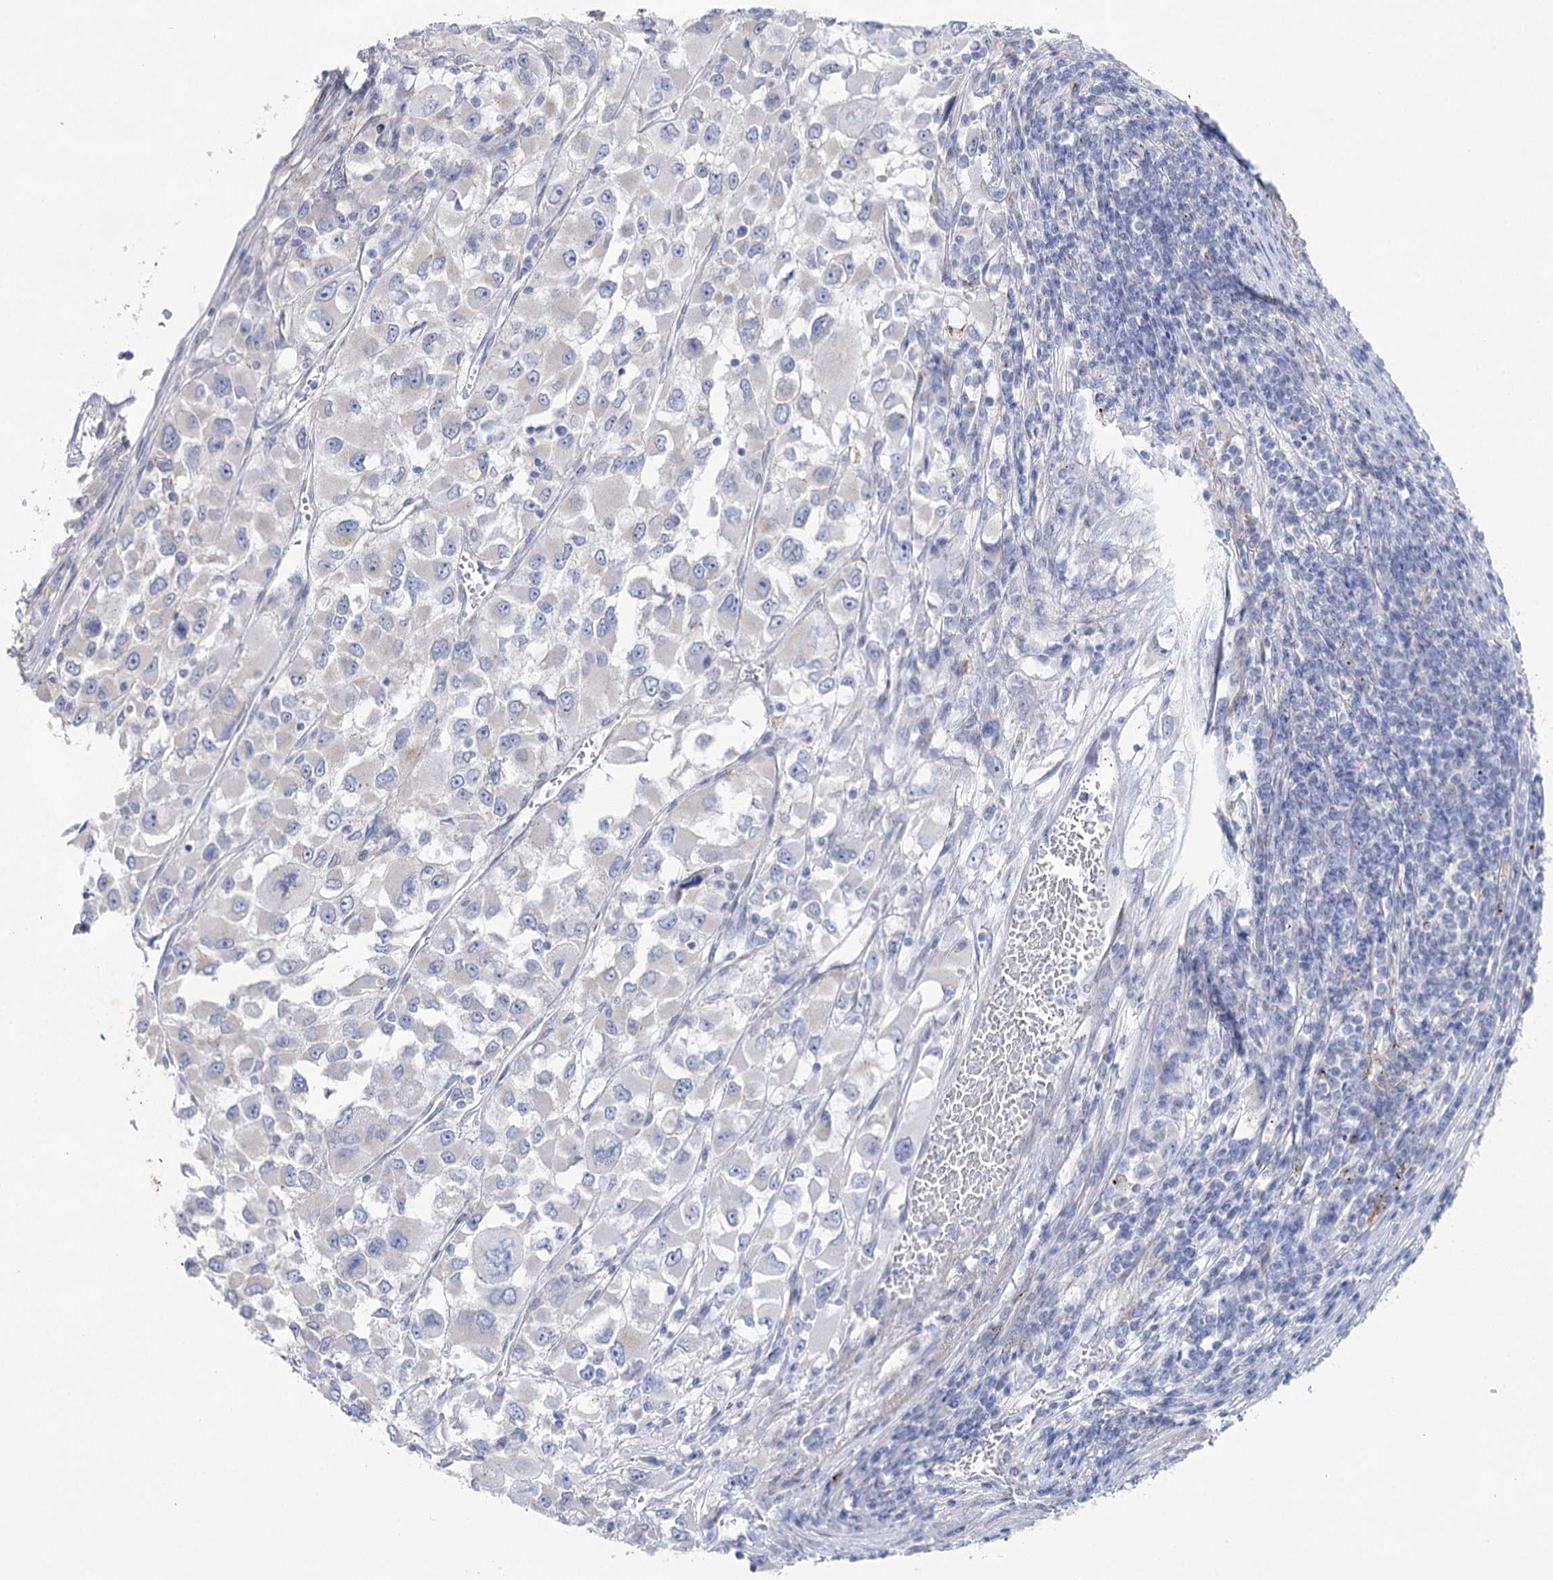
{"staining": {"intensity": "negative", "quantity": "none", "location": "none"}, "tissue": "renal cancer", "cell_type": "Tumor cells", "image_type": "cancer", "snomed": [{"axis": "morphology", "description": "Adenocarcinoma, NOS"}, {"axis": "topography", "description": "Kidney"}], "caption": "Immunohistochemistry image of human renal cancer (adenocarcinoma) stained for a protein (brown), which demonstrates no staining in tumor cells.", "gene": "CCDC88A", "patient": {"sex": "female", "age": 52}}